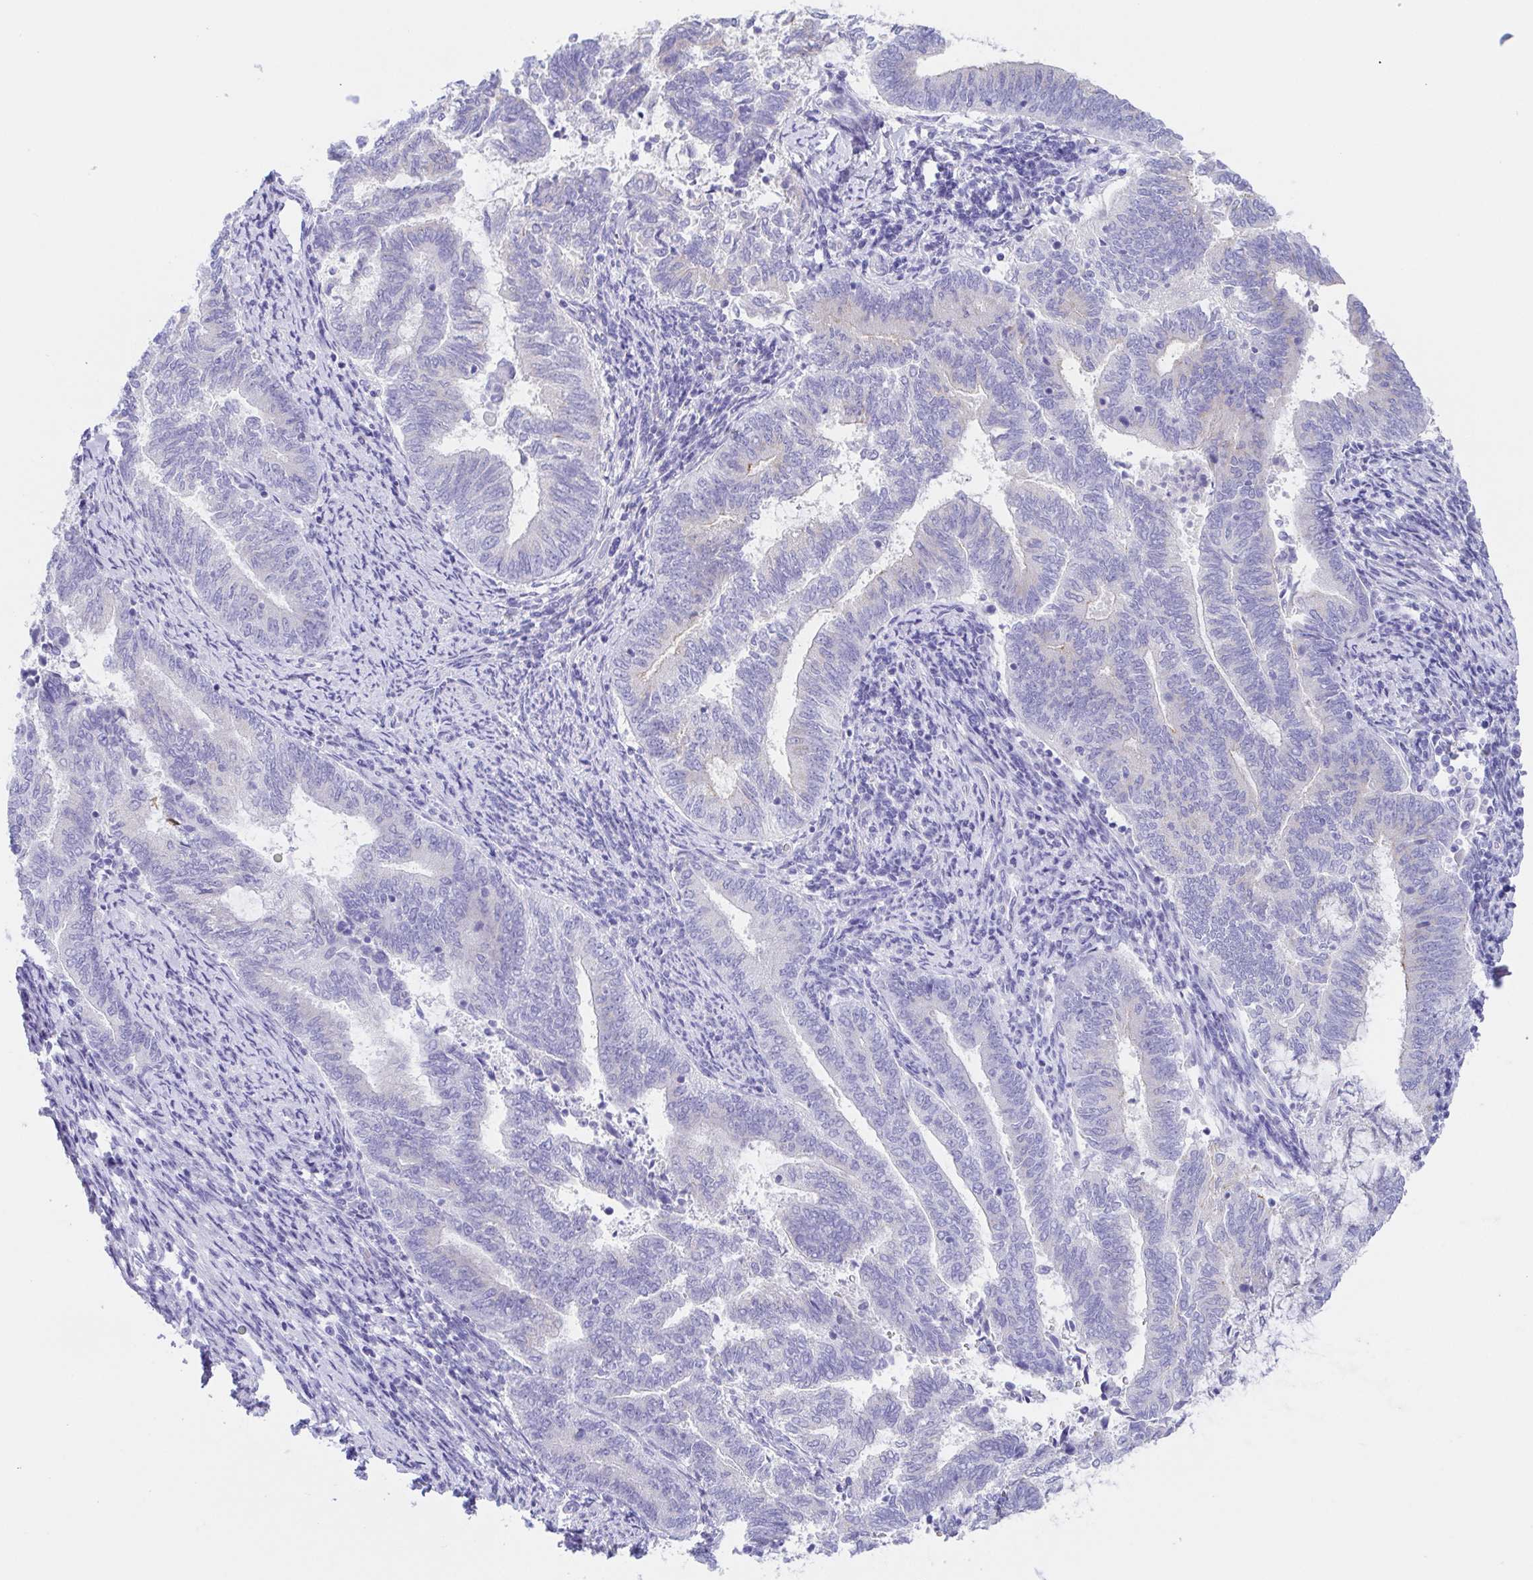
{"staining": {"intensity": "negative", "quantity": "none", "location": "none"}, "tissue": "endometrial cancer", "cell_type": "Tumor cells", "image_type": "cancer", "snomed": [{"axis": "morphology", "description": "Adenocarcinoma, NOS"}, {"axis": "topography", "description": "Endometrium"}], "caption": "A micrograph of endometrial adenocarcinoma stained for a protein shows no brown staining in tumor cells.", "gene": "SCG3", "patient": {"sex": "female", "age": 65}}